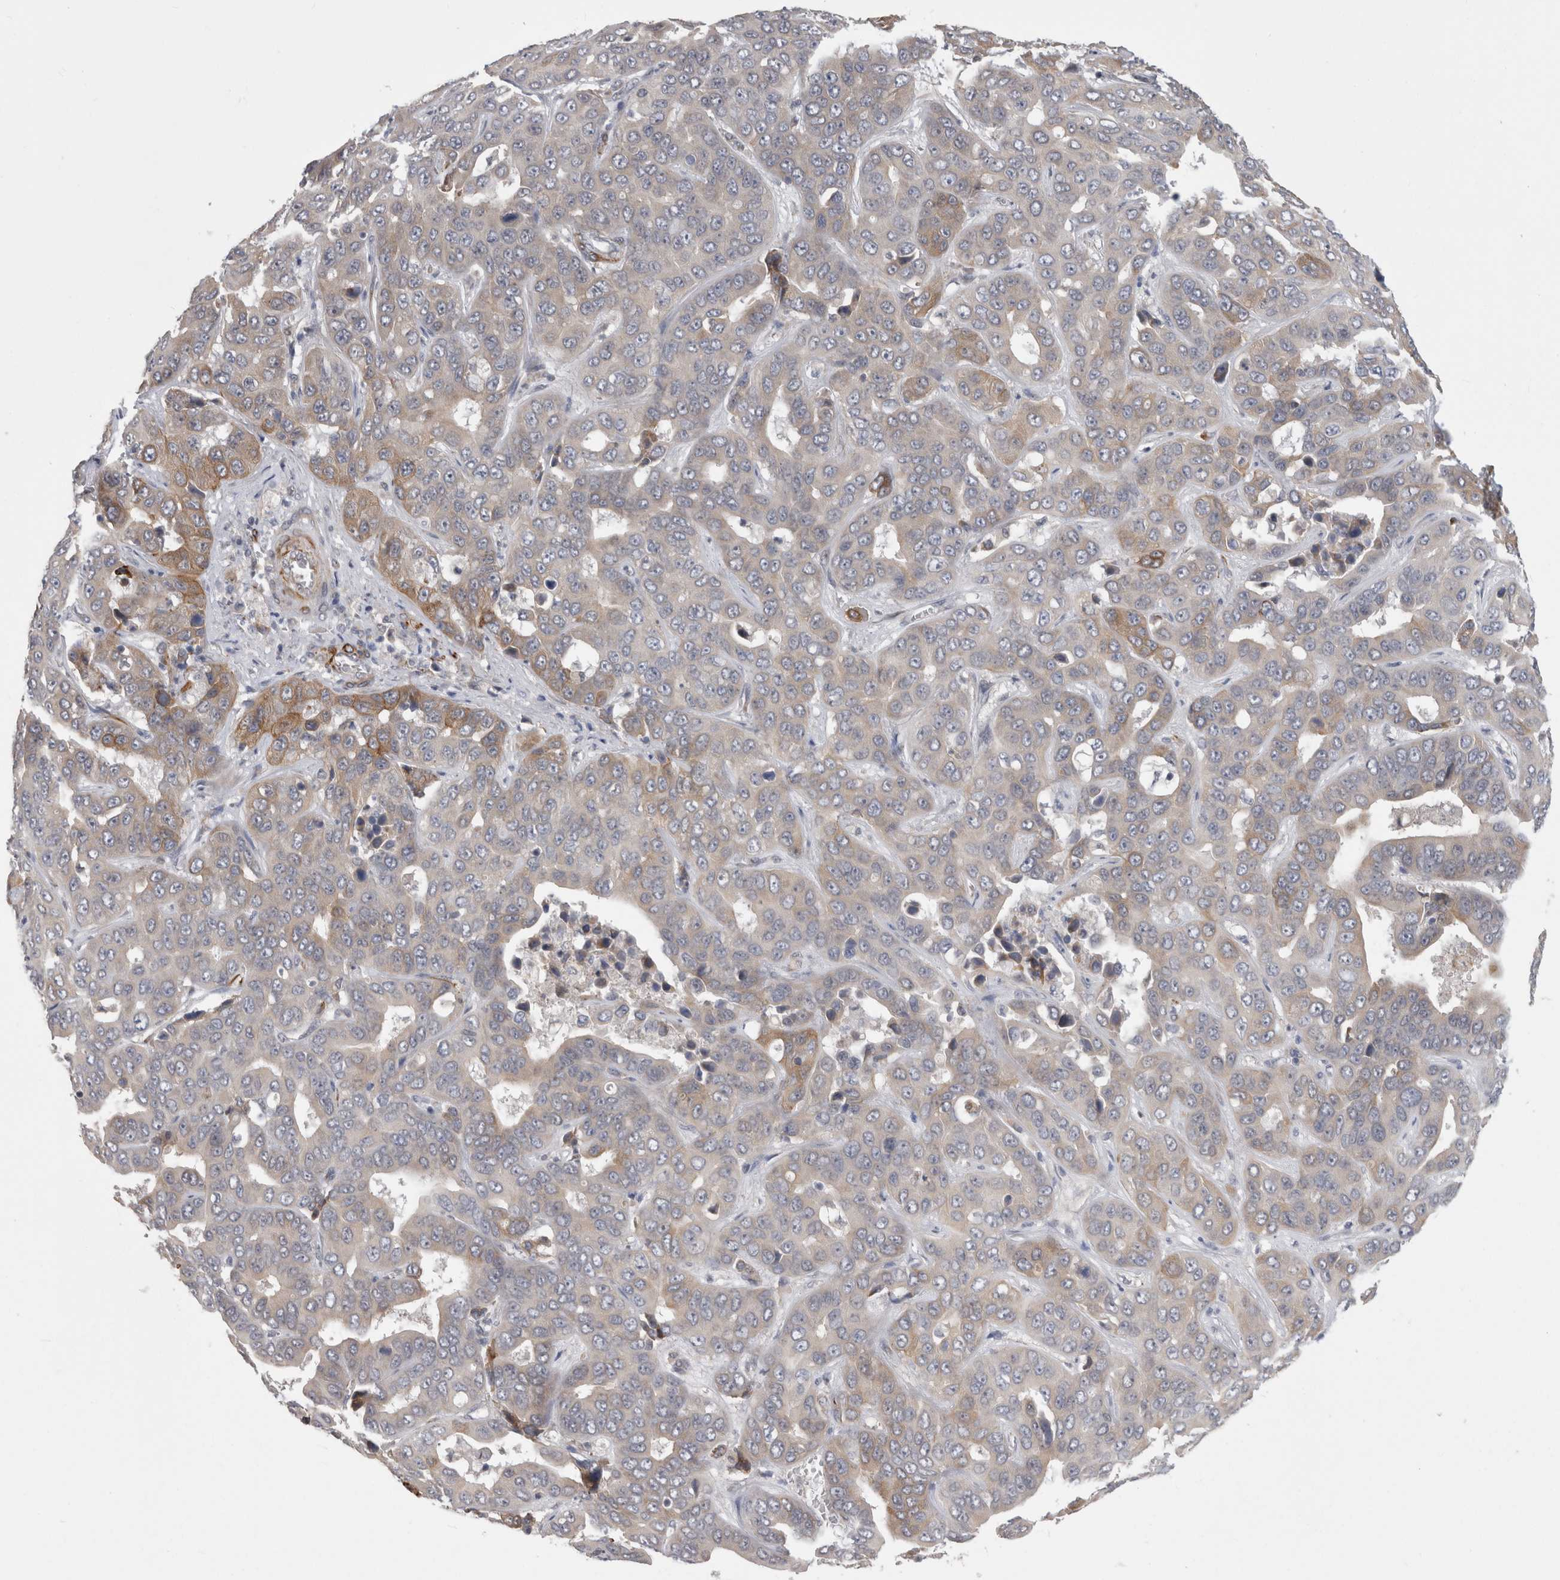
{"staining": {"intensity": "weak", "quantity": "25%-75%", "location": "cytoplasmic/membranous"}, "tissue": "liver cancer", "cell_type": "Tumor cells", "image_type": "cancer", "snomed": [{"axis": "morphology", "description": "Cholangiocarcinoma"}, {"axis": "topography", "description": "Liver"}], "caption": "Liver cholangiocarcinoma stained for a protein shows weak cytoplasmic/membranous positivity in tumor cells.", "gene": "FAM83H", "patient": {"sex": "female", "age": 52}}